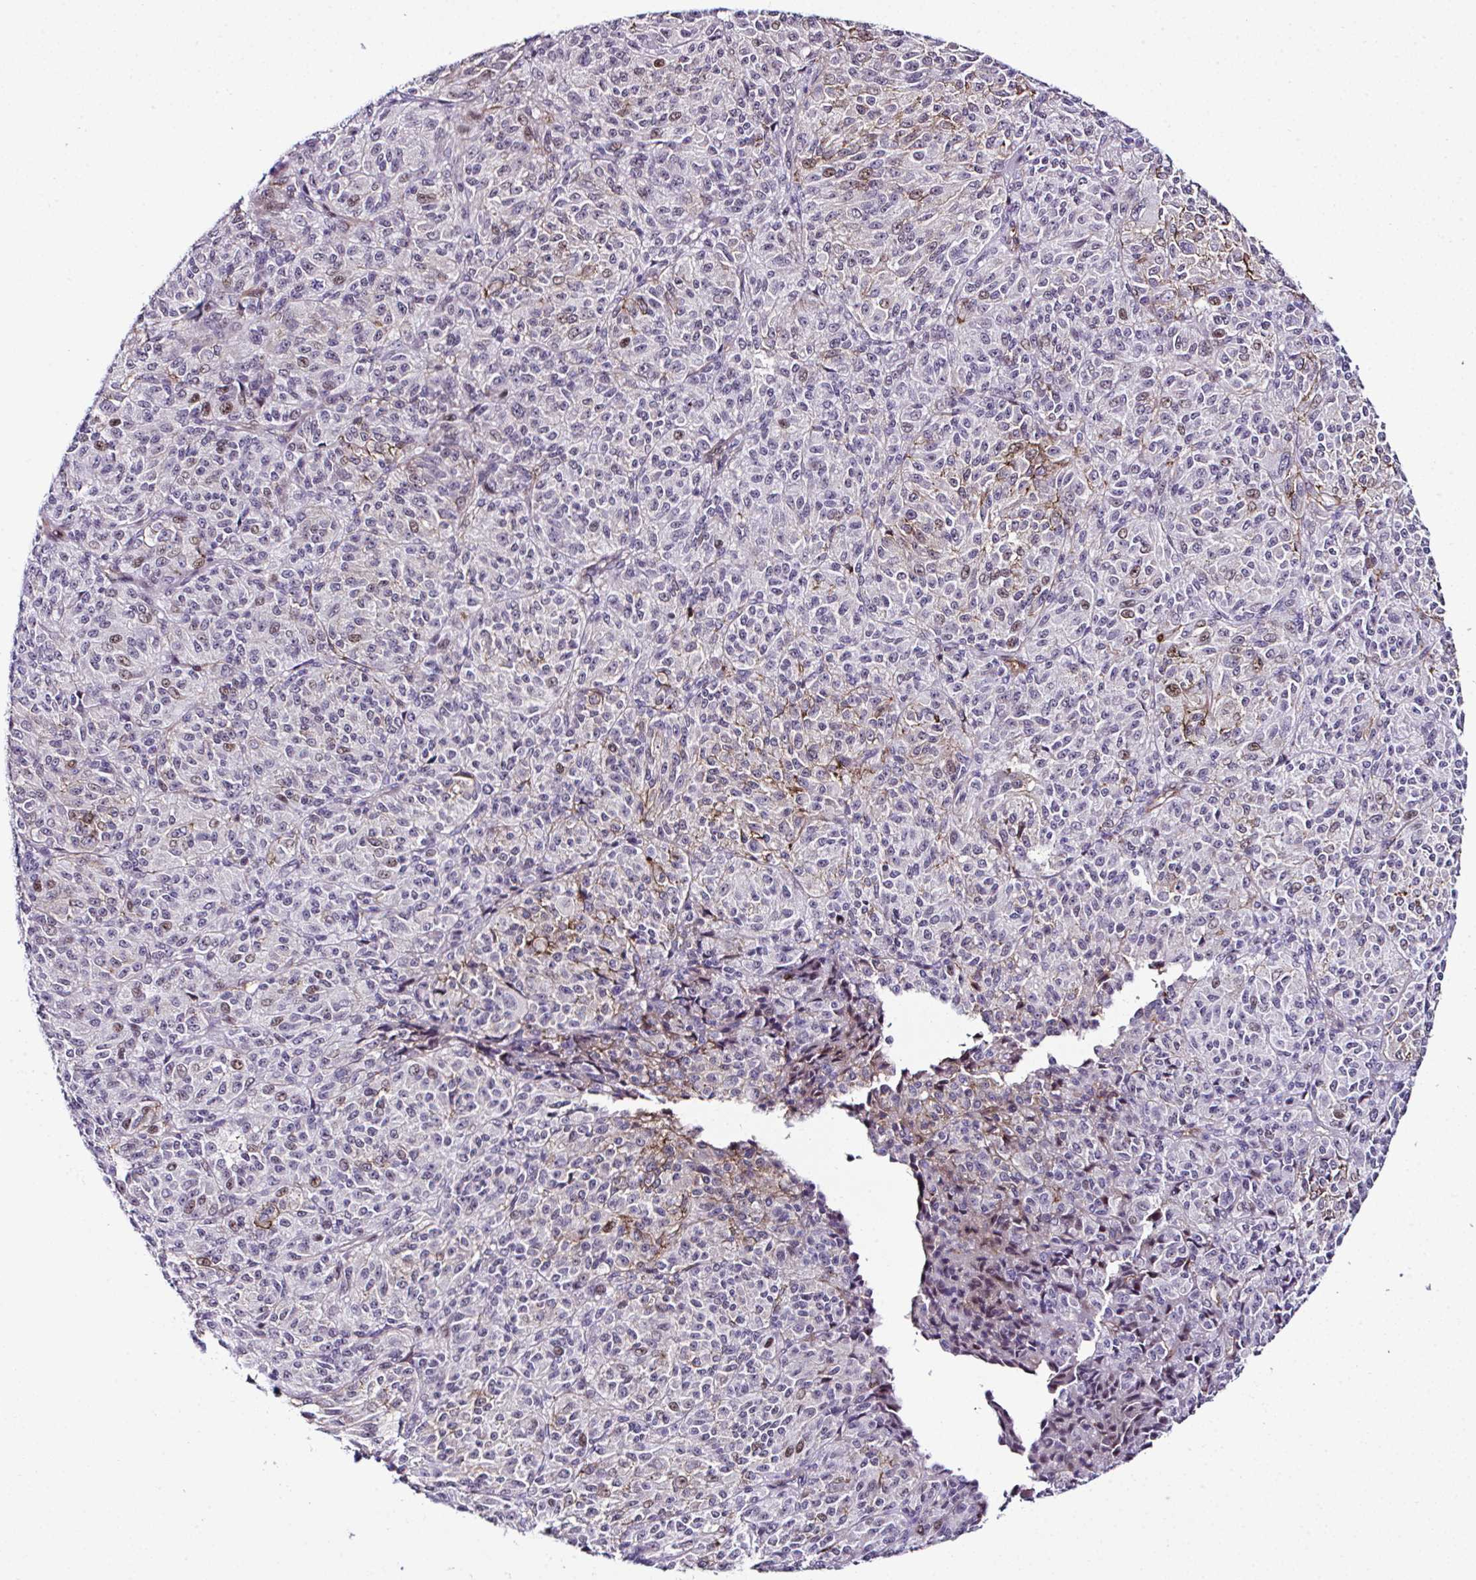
{"staining": {"intensity": "moderate", "quantity": "<25%", "location": "cytoplasmic/membranous,nuclear"}, "tissue": "melanoma", "cell_type": "Tumor cells", "image_type": "cancer", "snomed": [{"axis": "morphology", "description": "Malignant melanoma, Metastatic site"}, {"axis": "topography", "description": "Brain"}], "caption": "A low amount of moderate cytoplasmic/membranous and nuclear positivity is seen in approximately <25% of tumor cells in malignant melanoma (metastatic site) tissue.", "gene": "FBXO34", "patient": {"sex": "female", "age": 56}}